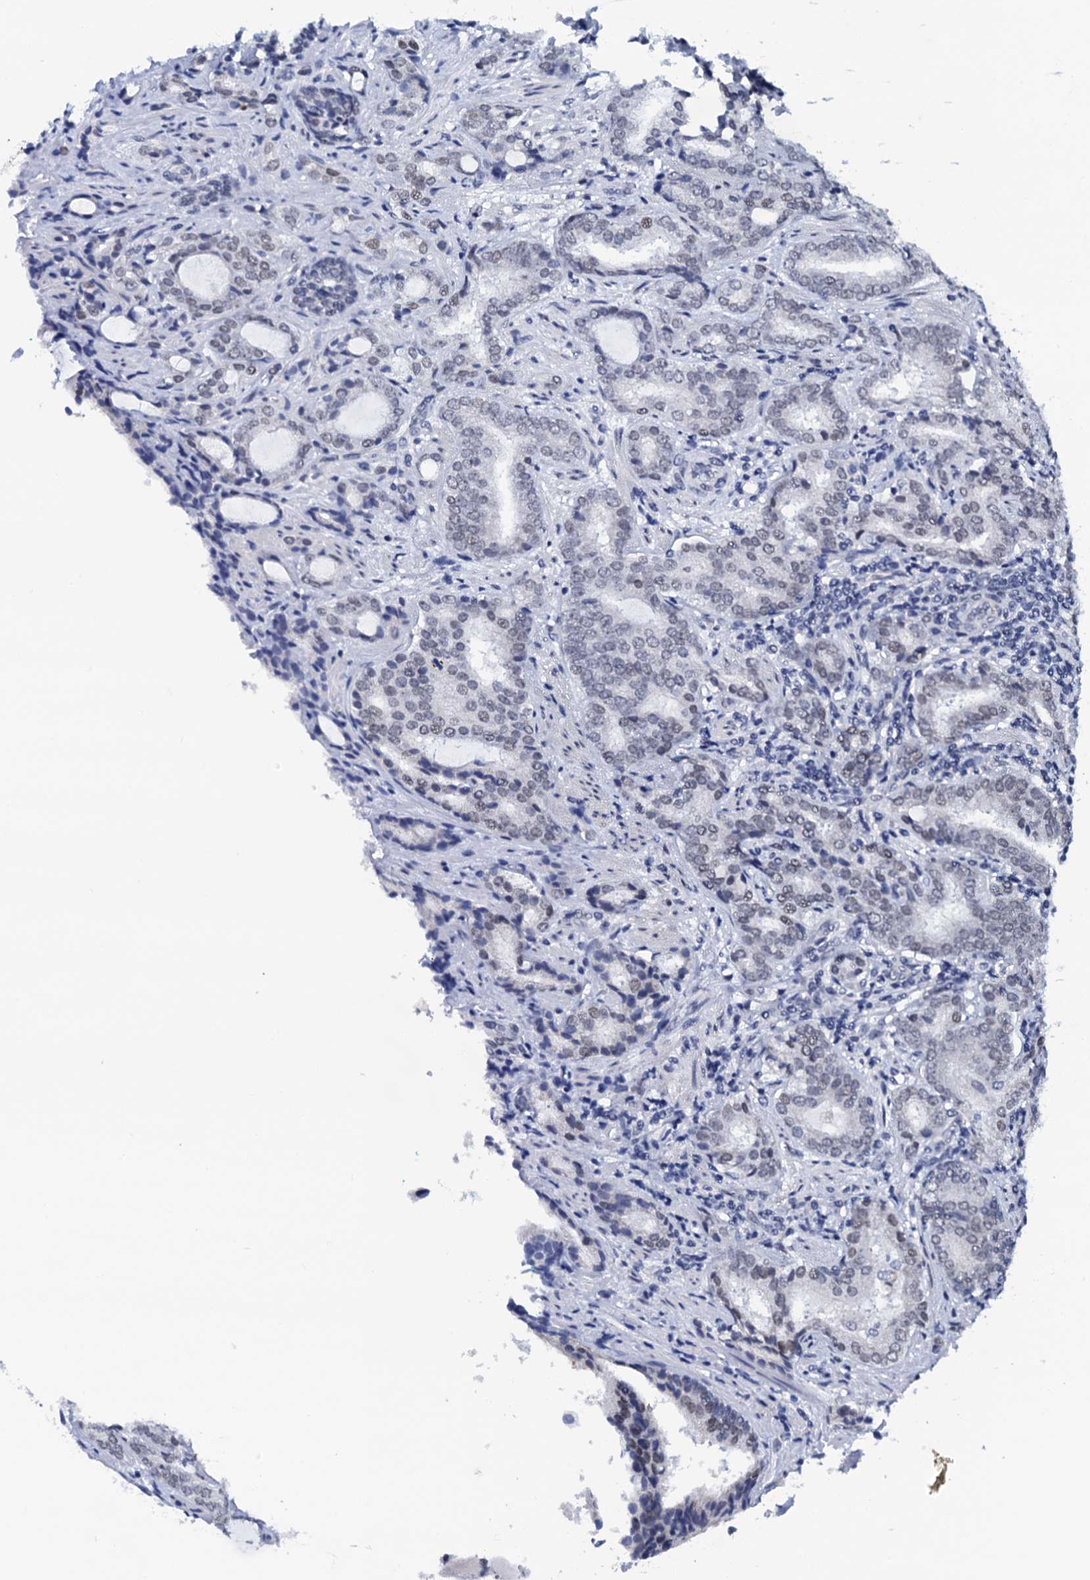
{"staining": {"intensity": "weak", "quantity": "<25%", "location": "nuclear"}, "tissue": "prostate cancer", "cell_type": "Tumor cells", "image_type": "cancer", "snomed": [{"axis": "morphology", "description": "Adenocarcinoma, High grade"}, {"axis": "topography", "description": "Prostate"}], "caption": "There is no significant expression in tumor cells of prostate cancer.", "gene": "C16orf87", "patient": {"sex": "male", "age": 63}}